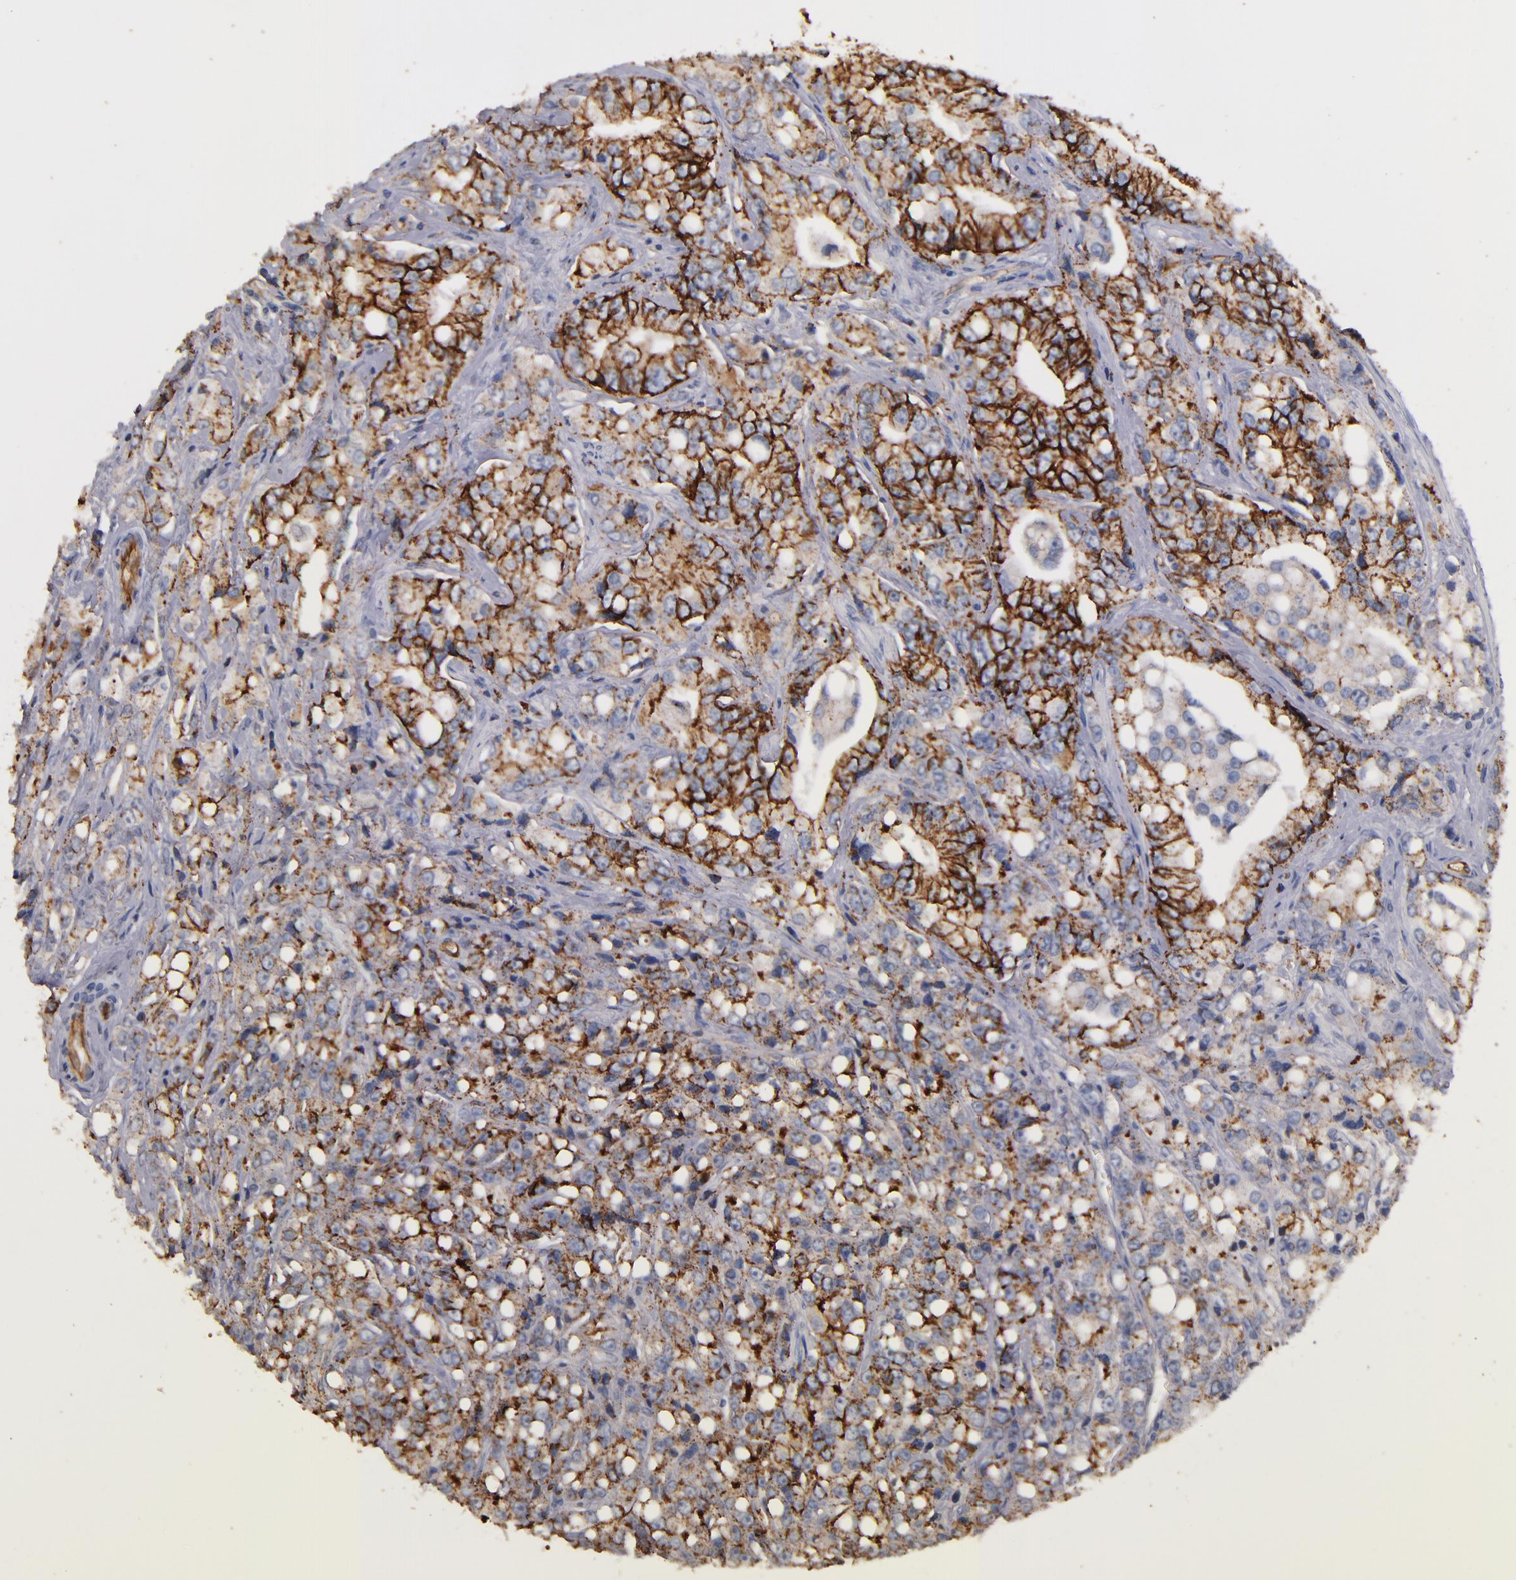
{"staining": {"intensity": "strong", "quantity": ">75%", "location": "cytoplasmic/membranous"}, "tissue": "prostate cancer", "cell_type": "Tumor cells", "image_type": "cancer", "snomed": [{"axis": "morphology", "description": "Adenocarcinoma, High grade"}, {"axis": "topography", "description": "Prostate"}], "caption": "Protein staining by IHC demonstrates strong cytoplasmic/membranous positivity in approximately >75% of tumor cells in high-grade adenocarcinoma (prostate). (DAB = brown stain, brightfield microscopy at high magnification).", "gene": "CLDN5", "patient": {"sex": "male", "age": 67}}